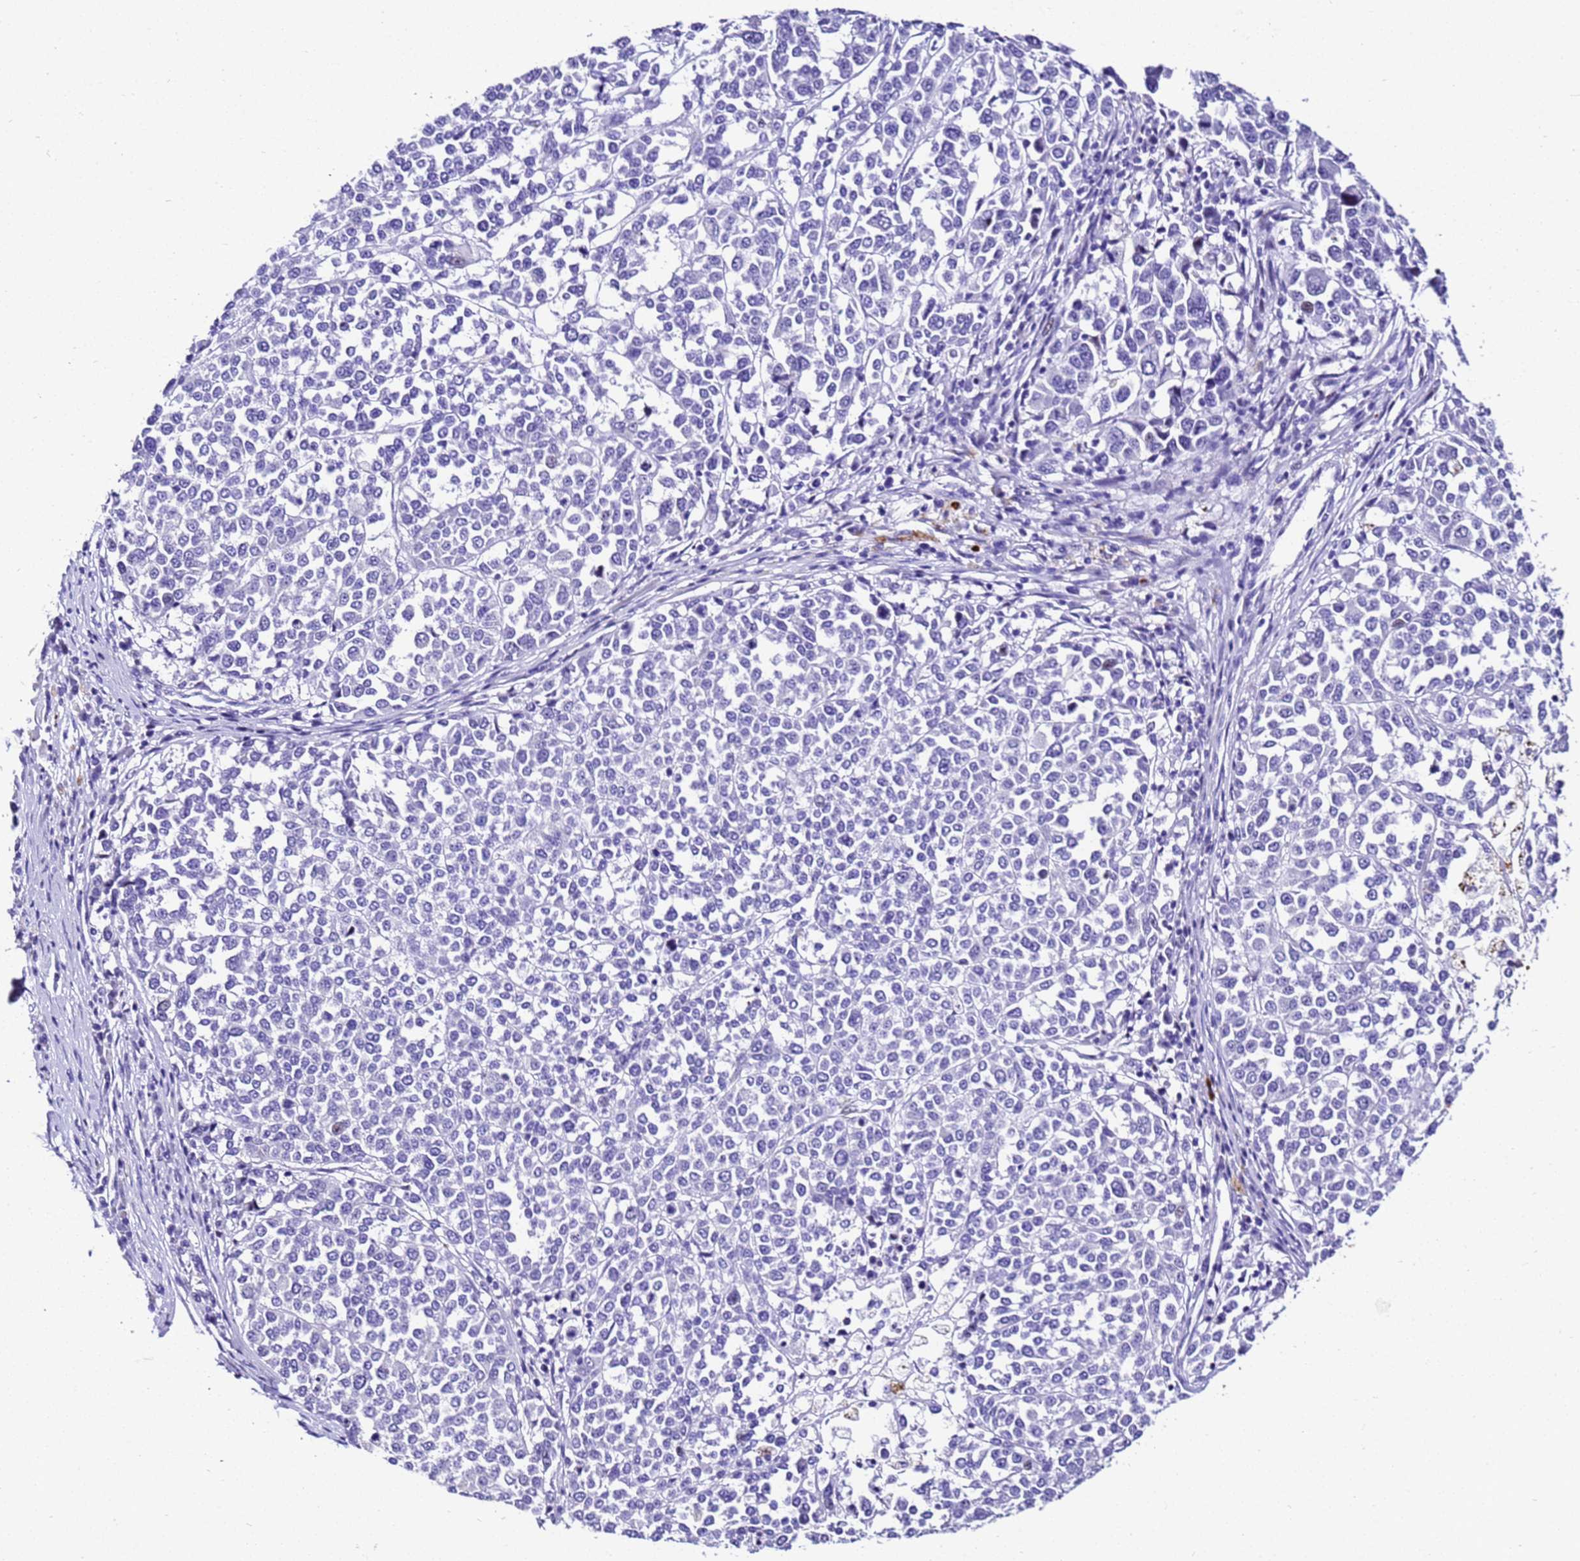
{"staining": {"intensity": "negative", "quantity": "none", "location": "none"}, "tissue": "melanoma", "cell_type": "Tumor cells", "image_type": "cancer", "snomed": [{"axis": "morphology", "description": "Malignant melanoma, Metastatic site"}, {"axis": "topography", "description": "Lymph node"}], "caption": "Immunohistochemistry of human malignant melanoma (metastatic site) displays no staining in tumor cells. (DAB IHC visualized using brightfield microscopy, high magnification).", "gene": "ZNF417", "patient": {"sex": "male", "age": 44}}